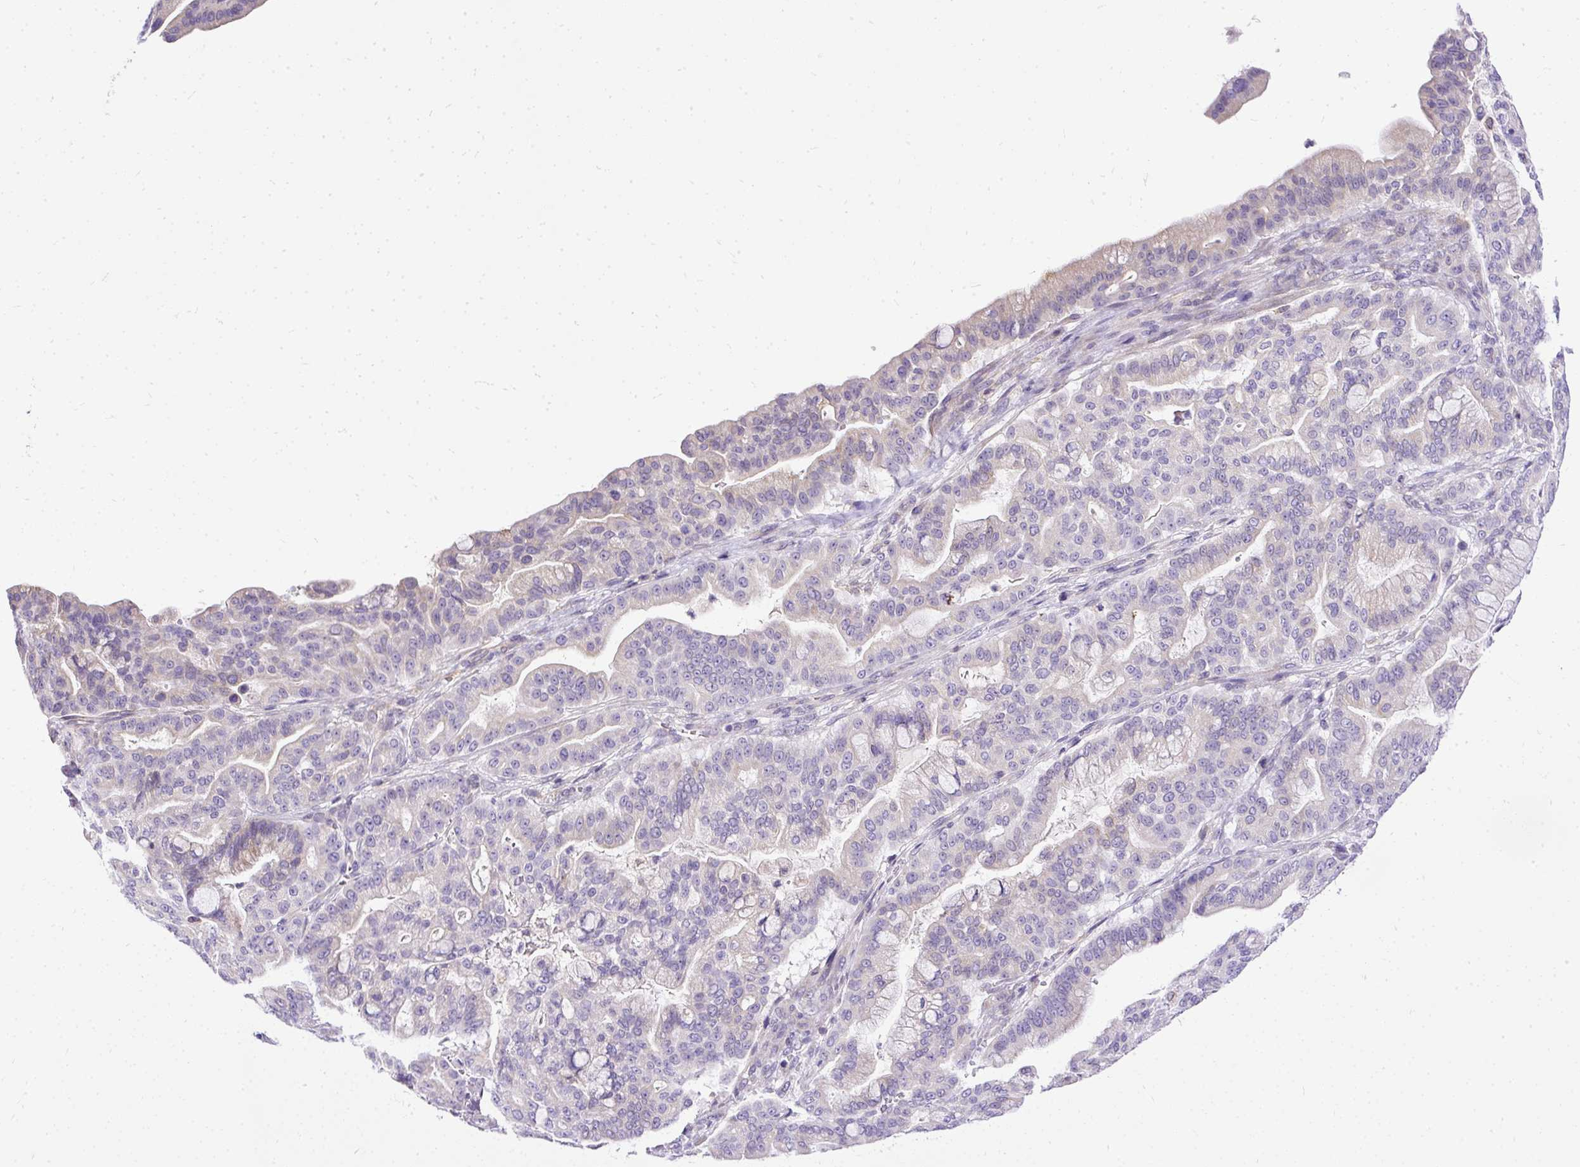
{"staining": {"intensity": "negative", "quantity": "none", "location": "none"}, "tissue": "pancreatic cancer", "cell_type": "Tumor cells", "image_type": "cancer", "snomed": [{"axis": "morphology", "description": "Adenocarcinoma, NOS"}, {"axis": "topography", "description": "Pancreas"}], "caption": "There is no significant expression in tumor cells of pancreatic cancer (adenocarcinoma).", "gene": "AMFR", "patient": {"sex": "male", "age": 63}}